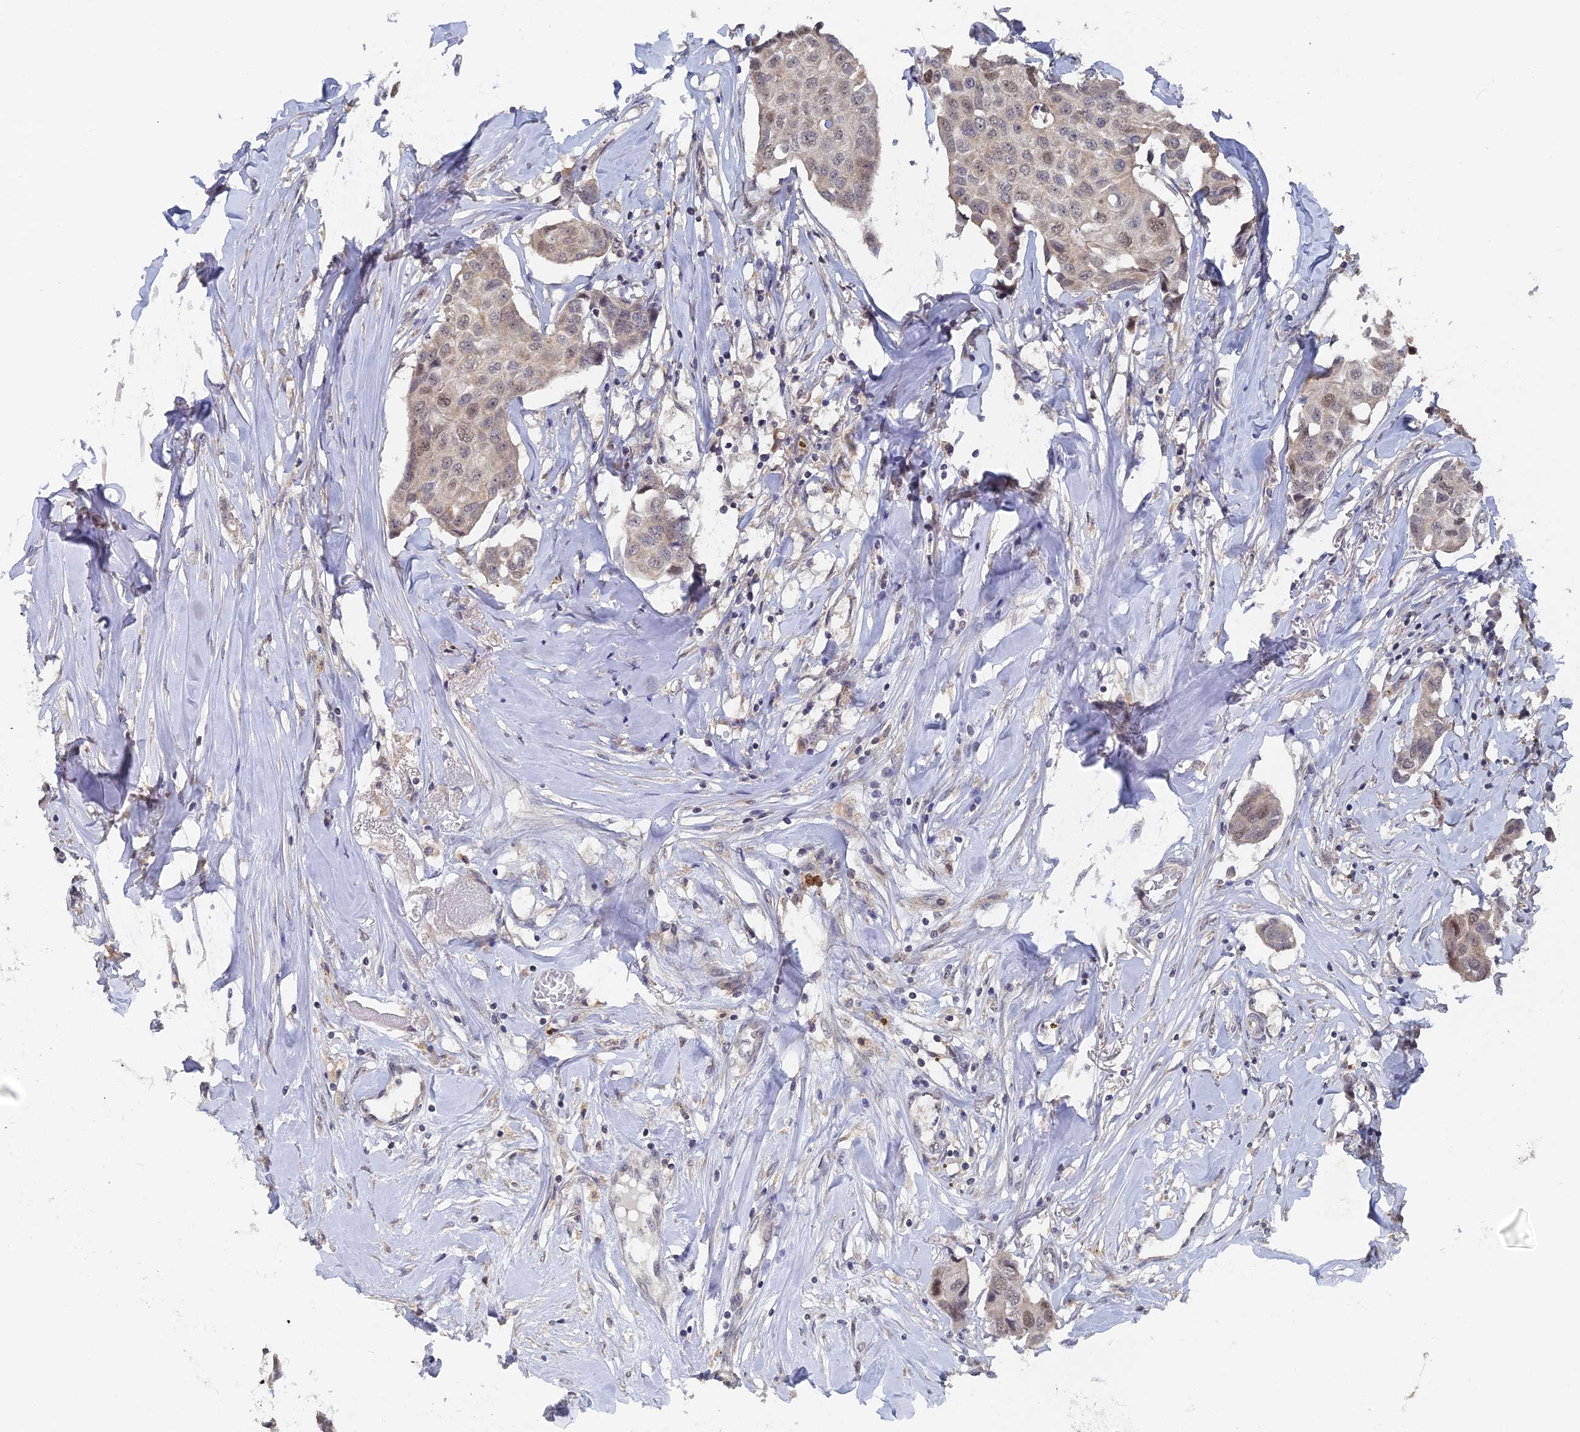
{"staining": {"intensity": "weak", "quantity": "<25%", "location": "nuclear"}, "tissue": "breast cancer", "cell_type": "Tumor cells", "image_type": "cancer", "snomed": [{"axis": "morphology", "description": "Duct carcinoma"}, {"axis": "topography", "description": "Breast"}], "caption": "Immunohistochemistry (IHC) of breast cancer (infiltrating ductal carcinoma) exhibits no positivity in tumor cells. (DAB (3,3'-diaminobenzidine) IHC, high magnification).", "gene": "MIGA2", "patient": {"sex": "female", "age": 80}}